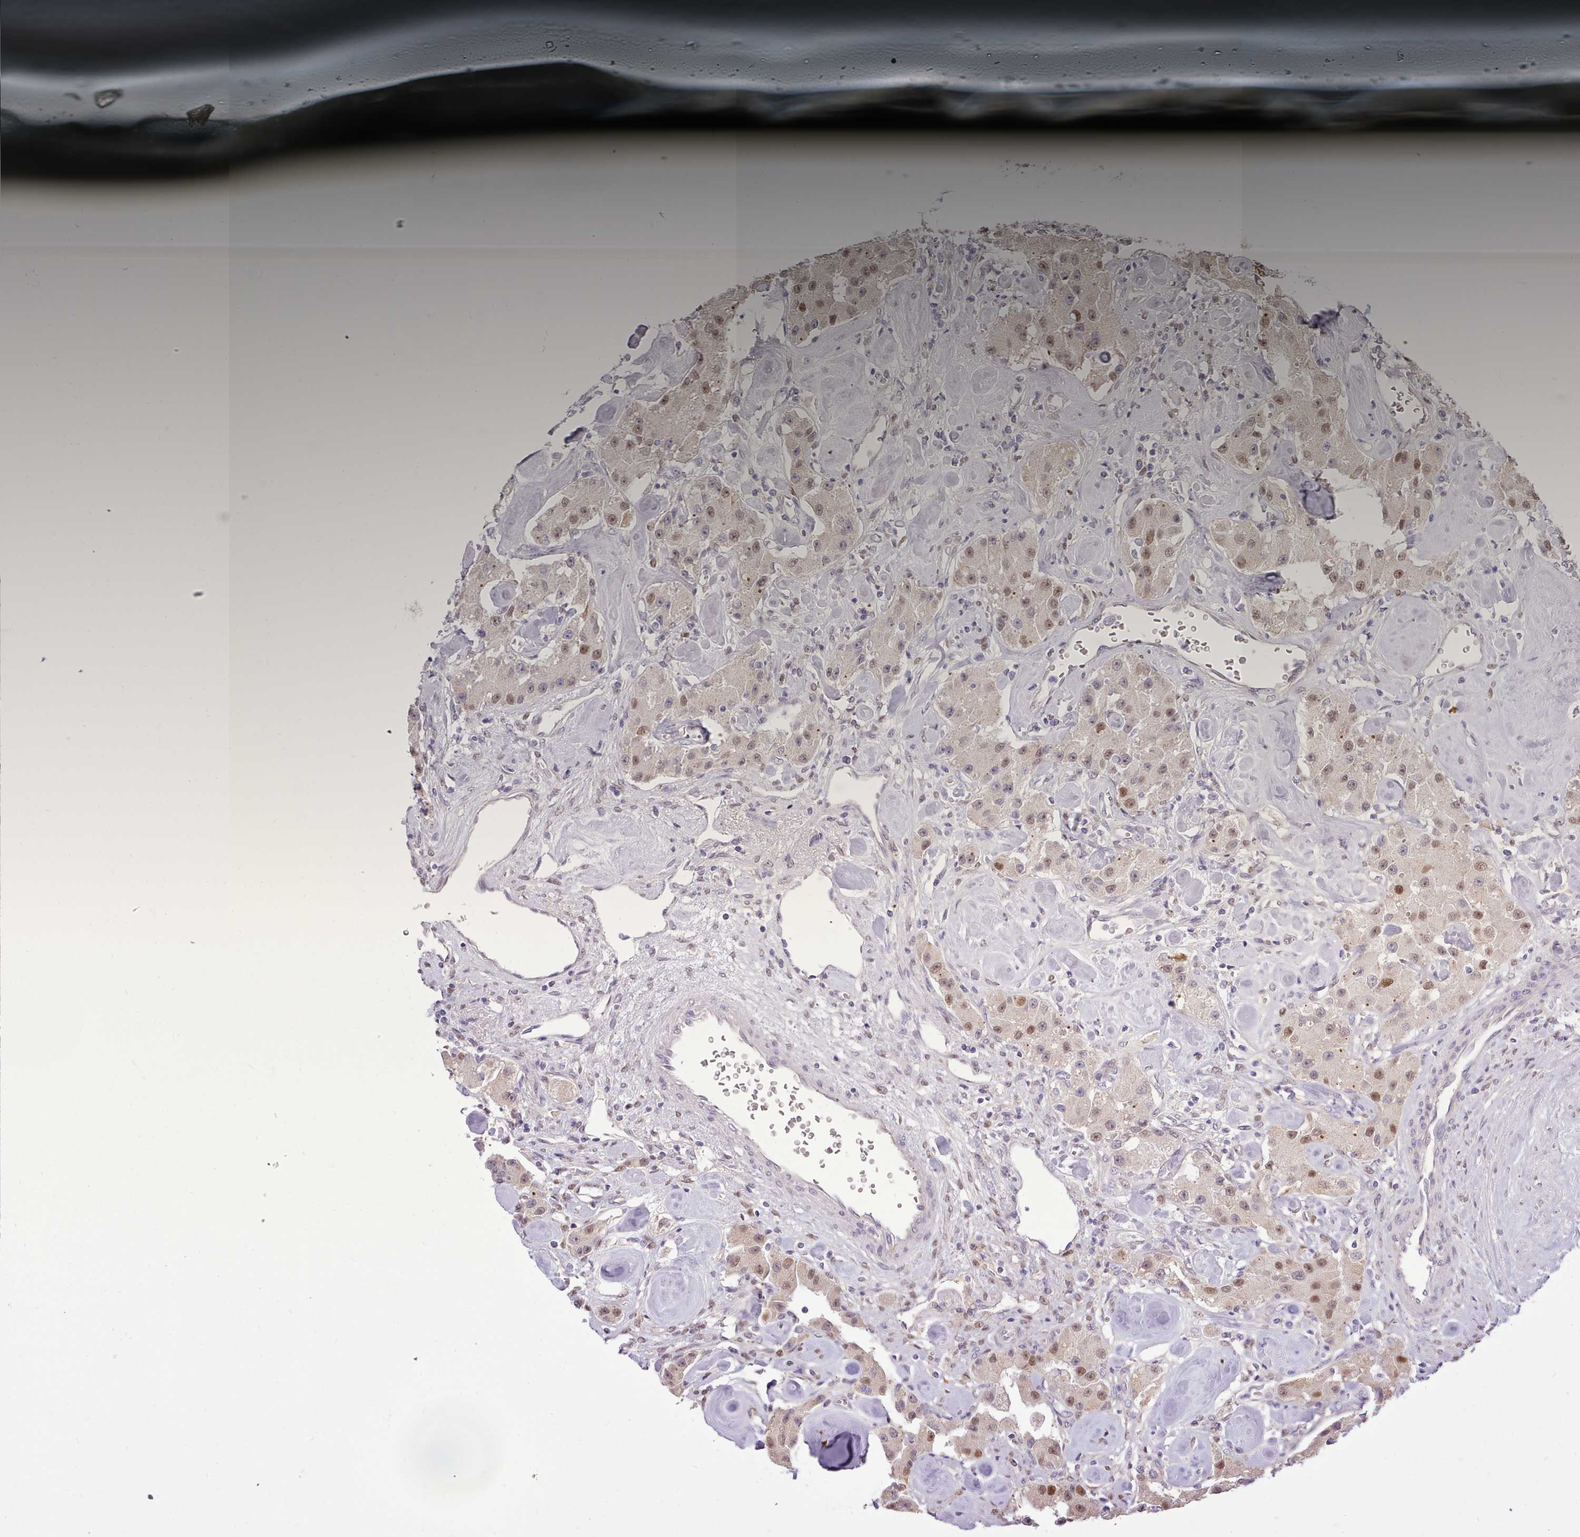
{"staining": {"intensity": "moderate", "quantity": ">75%", "location": "nuclear"}, "tissue": "carcinoid", "cell_type": "Tumor cells", "image_type": "cancer", "snomed": [{"axis": "morphology", "description": "Carcinoid, malignant, NOS"}, {"axis": "topography", "description": "Pancreas"}], "caption": "Moderate nuclear positivity is appreciated in about >75% of tumor cells in carcinoid.", "gene": "ARL2BP", "patient": {"sex": "male", "age": 41}}